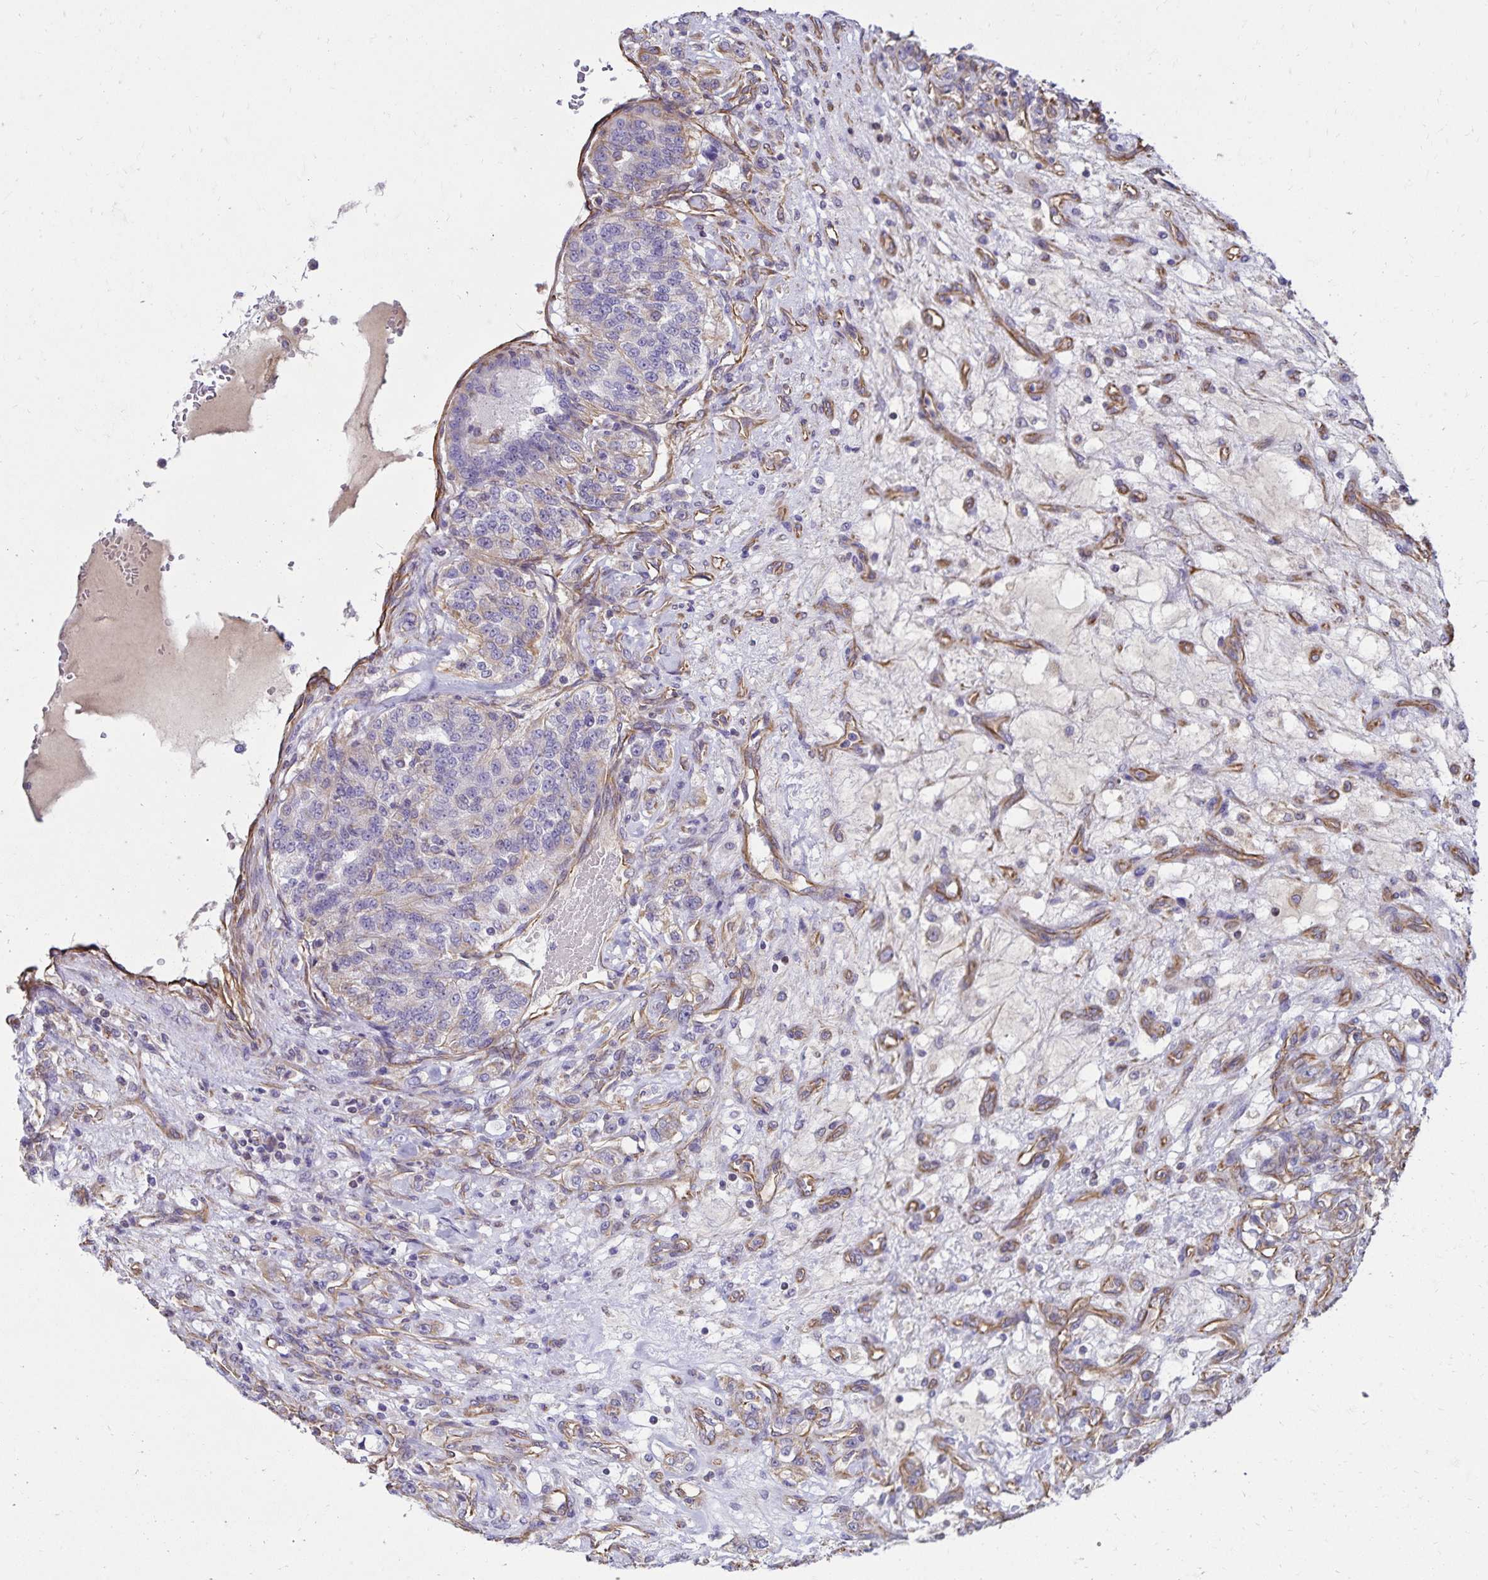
{"staining": {"intensity": "negative", "quantity": "none", "location": "none"}, "tissue": "renal cancer", "cell_type": "Tumor cells", "image_type": "cancer", "snomed": [{"axis": "morphology", "description": "Adenocarcinoma, NOS"}, {"axis": "topography", "description": "Kidney"}], "caption": "DAB immunohistochemical staining of adenocarcinoma (renal) exhibits no significant positivity in tumor cells. (DAB IHC visualized using brightfield microscopy, high magnification).", "gene": "TRPV6", "patient": {"sex": "female", "age": 63}}